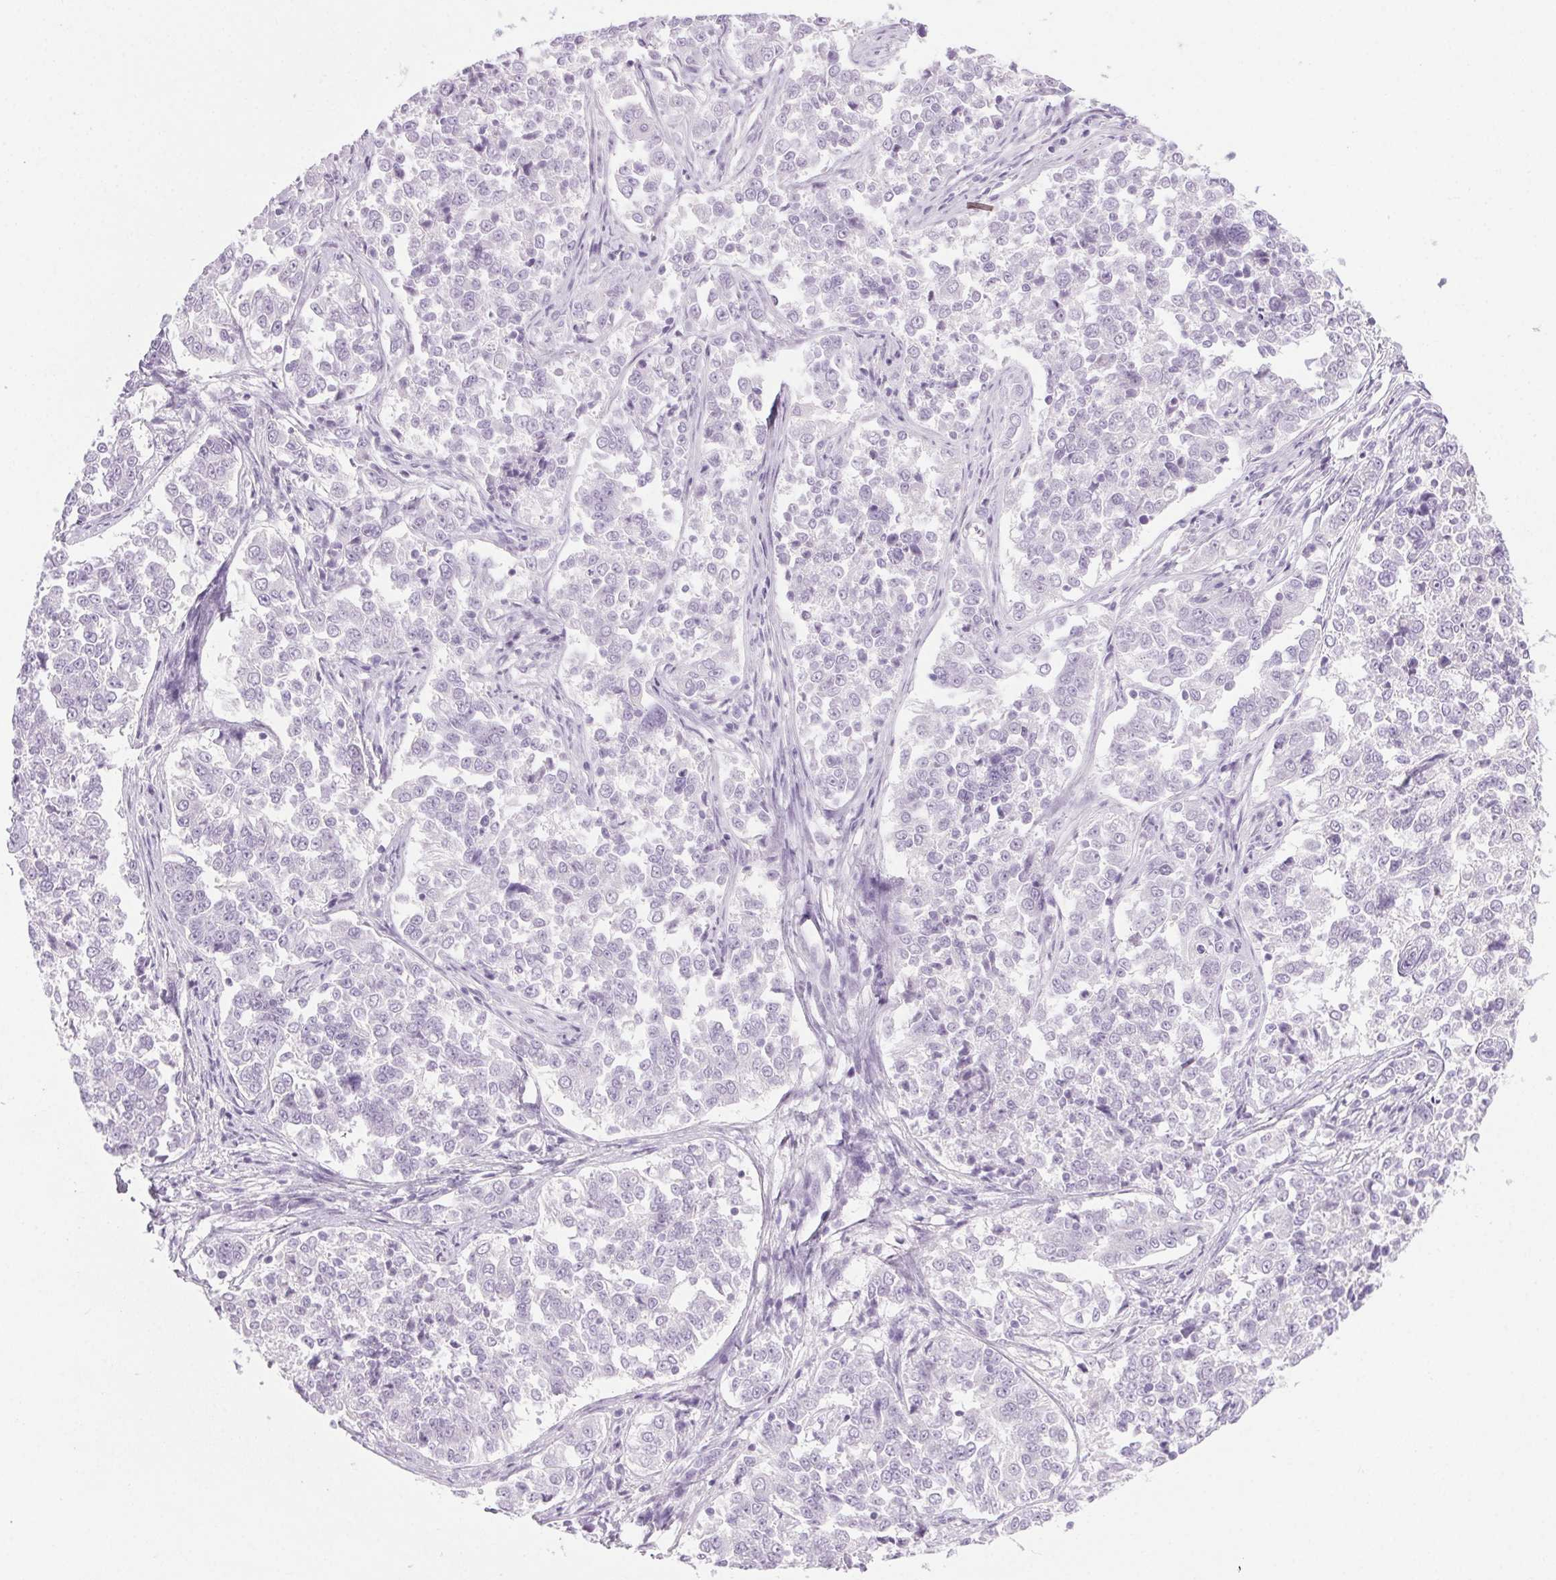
{"staining": {"intensity": "negative", "quantity": "none", "location": "none"}, "tissue": "endometrial cancer", "cell_type": "Tumor cells", "image_type": "cancer", "snomed": [{"axis": "morphology", "description": "Adenocarcinoma, NOS"}, {"axis": "topography", "description": "Endometrium"}], "caption": "Immunohistochemical staining of endometrial adenocarcinoma demonstrates no significant positivity in tumor cells.", "gene": "LRP2", "patient": {"sex": "female", "age": 43}}